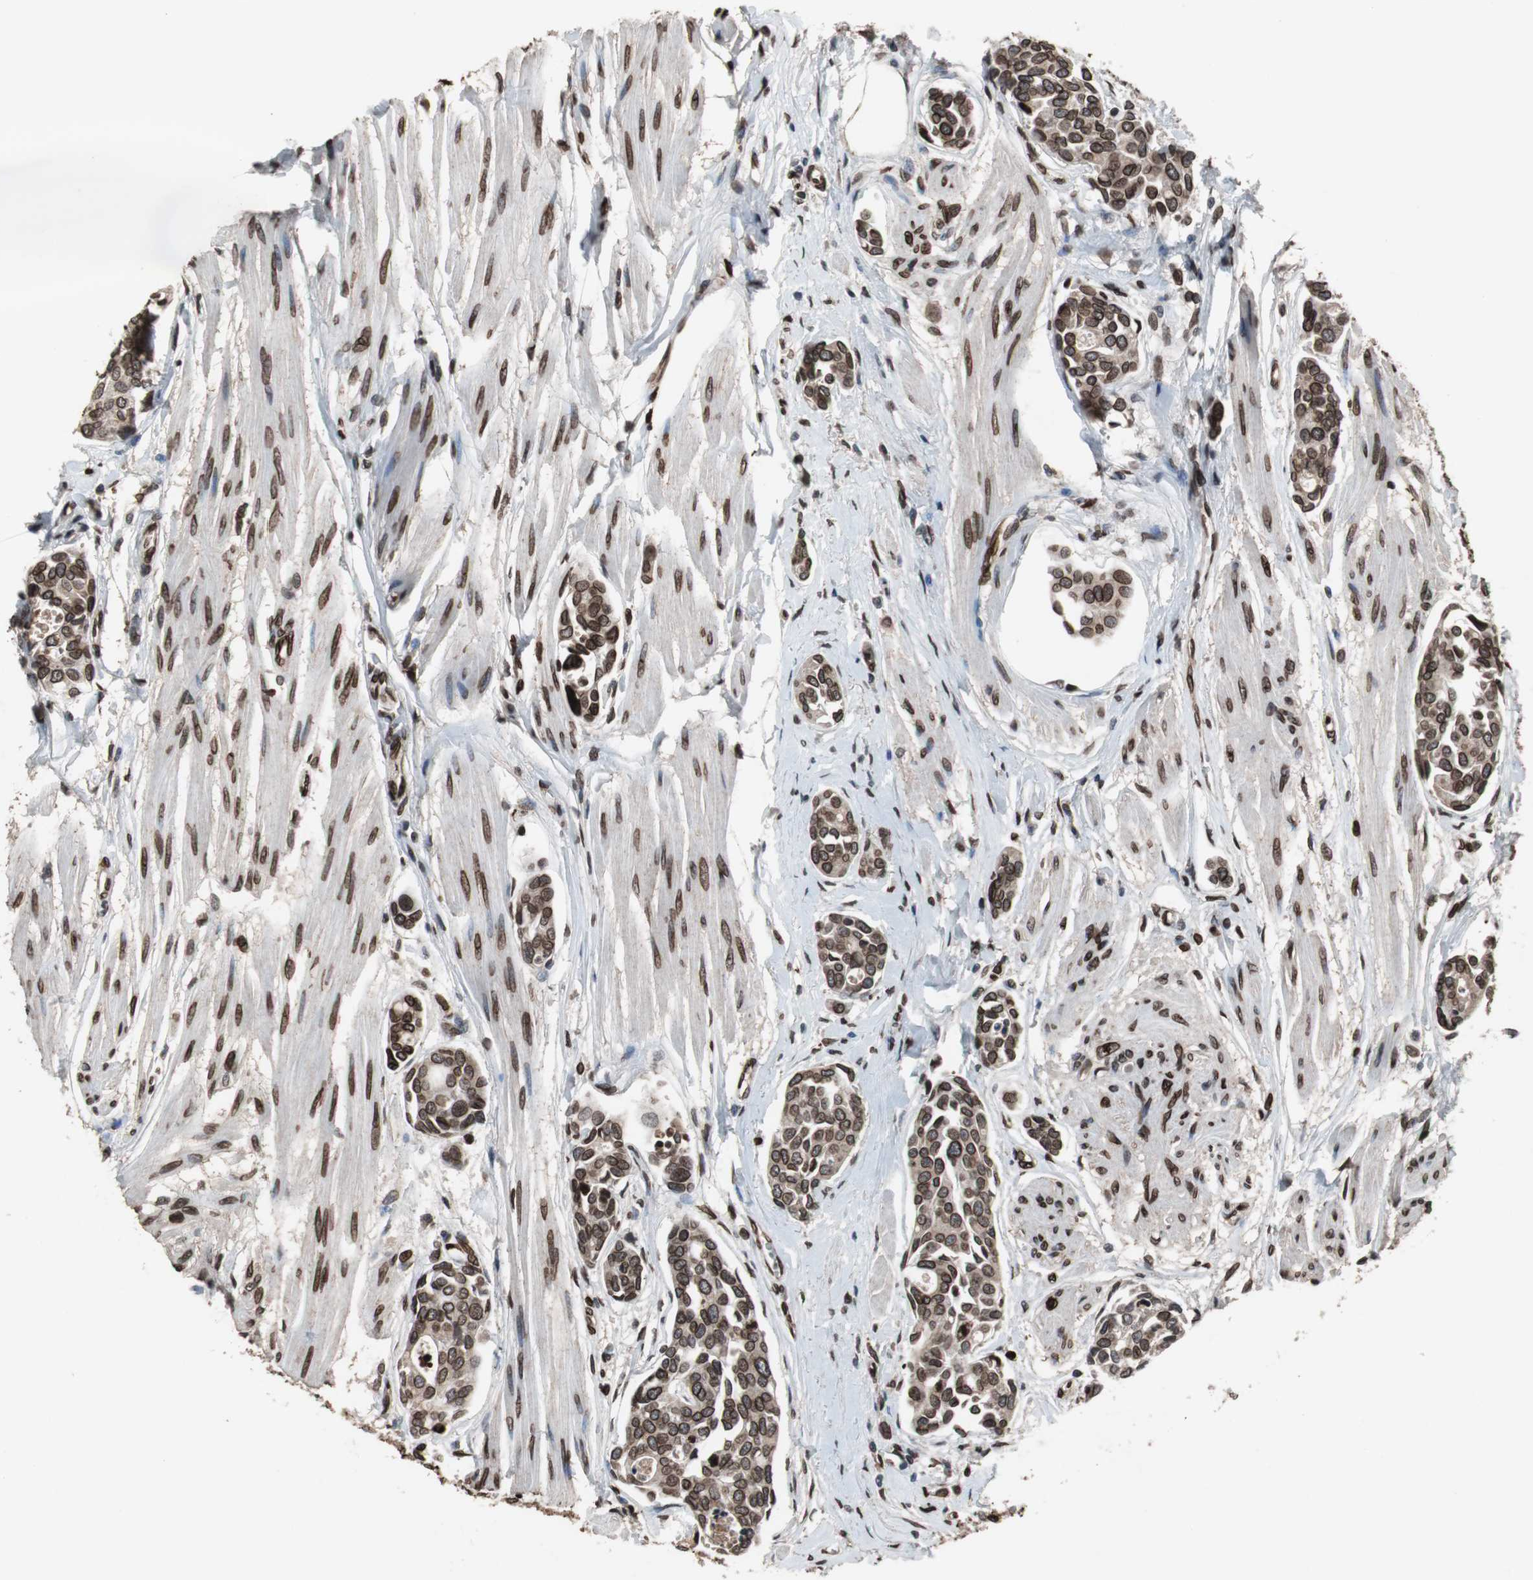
{"staining": {"intensity": "strong", "quantity": ">75%", "location": "cytoplasmic/membranous,nuclear"}, "tissue": "urothelial cancer", "cell_type": "Tumor cells", "image_type": "cancer", "snomed": [{"axis": "morphology", "description": "Urothelial carcinoma, High grade"}, {"axis": "topography", "description": "Urinary bladder"}], "caption": "A brown stain highlights strong cytoplasmic/membranous and nuclear staining of a protein in human urothelial cancer tumor cells.", "gene": "LMNA", "patient": {"sex": "male", "age": 78}}